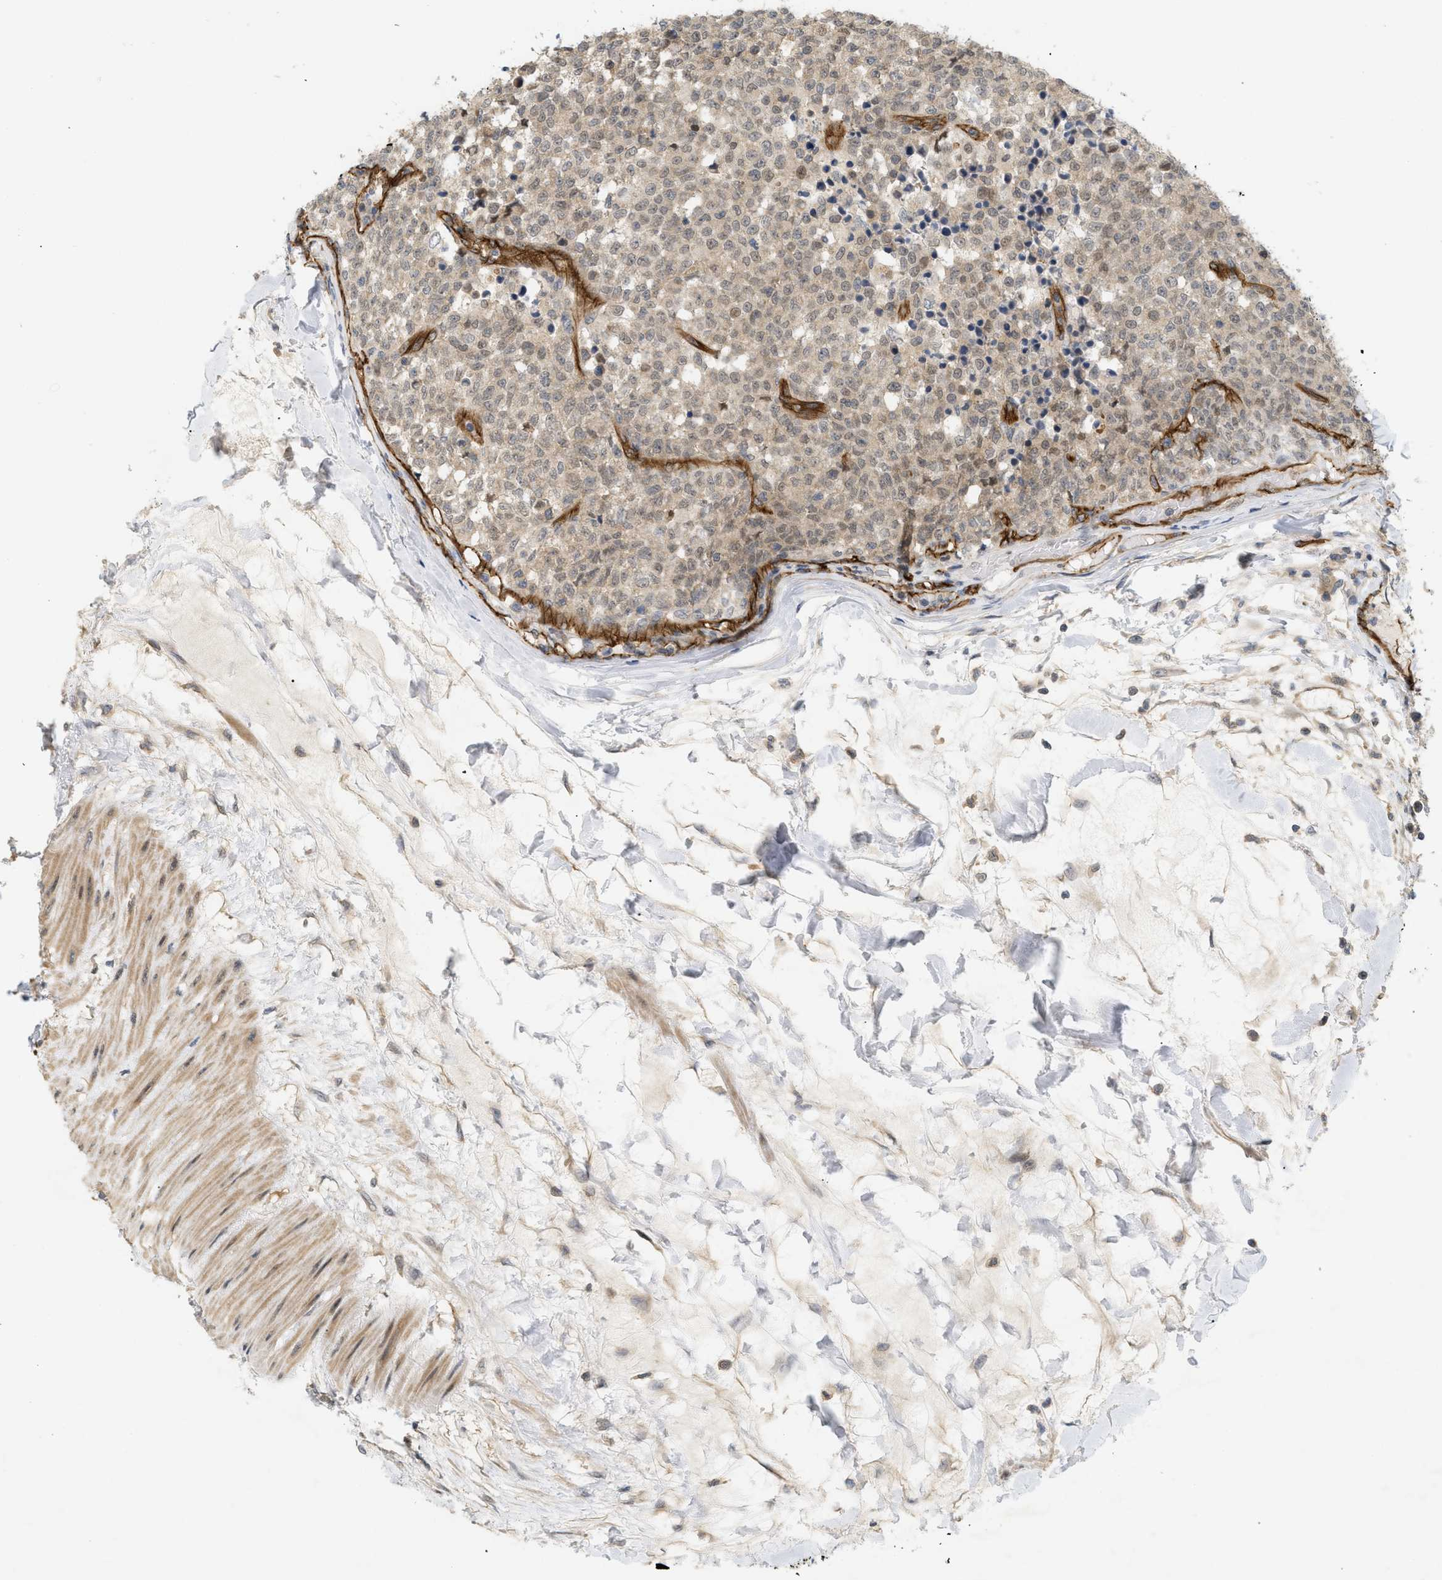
{"staining": {"intensity": "moderate", "quantity": ">75%", "location": "cytoplasmic/membranous"}, "tissue": "testis cancer", "cell_type": "Tumor cells", "image_type": "cancer", "snomed": [{"axis": "morphology", "description": "Seminoma, NOS"}, {"axis": "topography", "description": "Testis"}], "caption": "Tumor cells show moderate cytoplasmic/membranous positivity in about >75% of cells in seminoma (testis). (IHC, brightfield microscopy, high magnification).", "gene": "PALMD", "patient": {"sex": "male", "age": 59}}